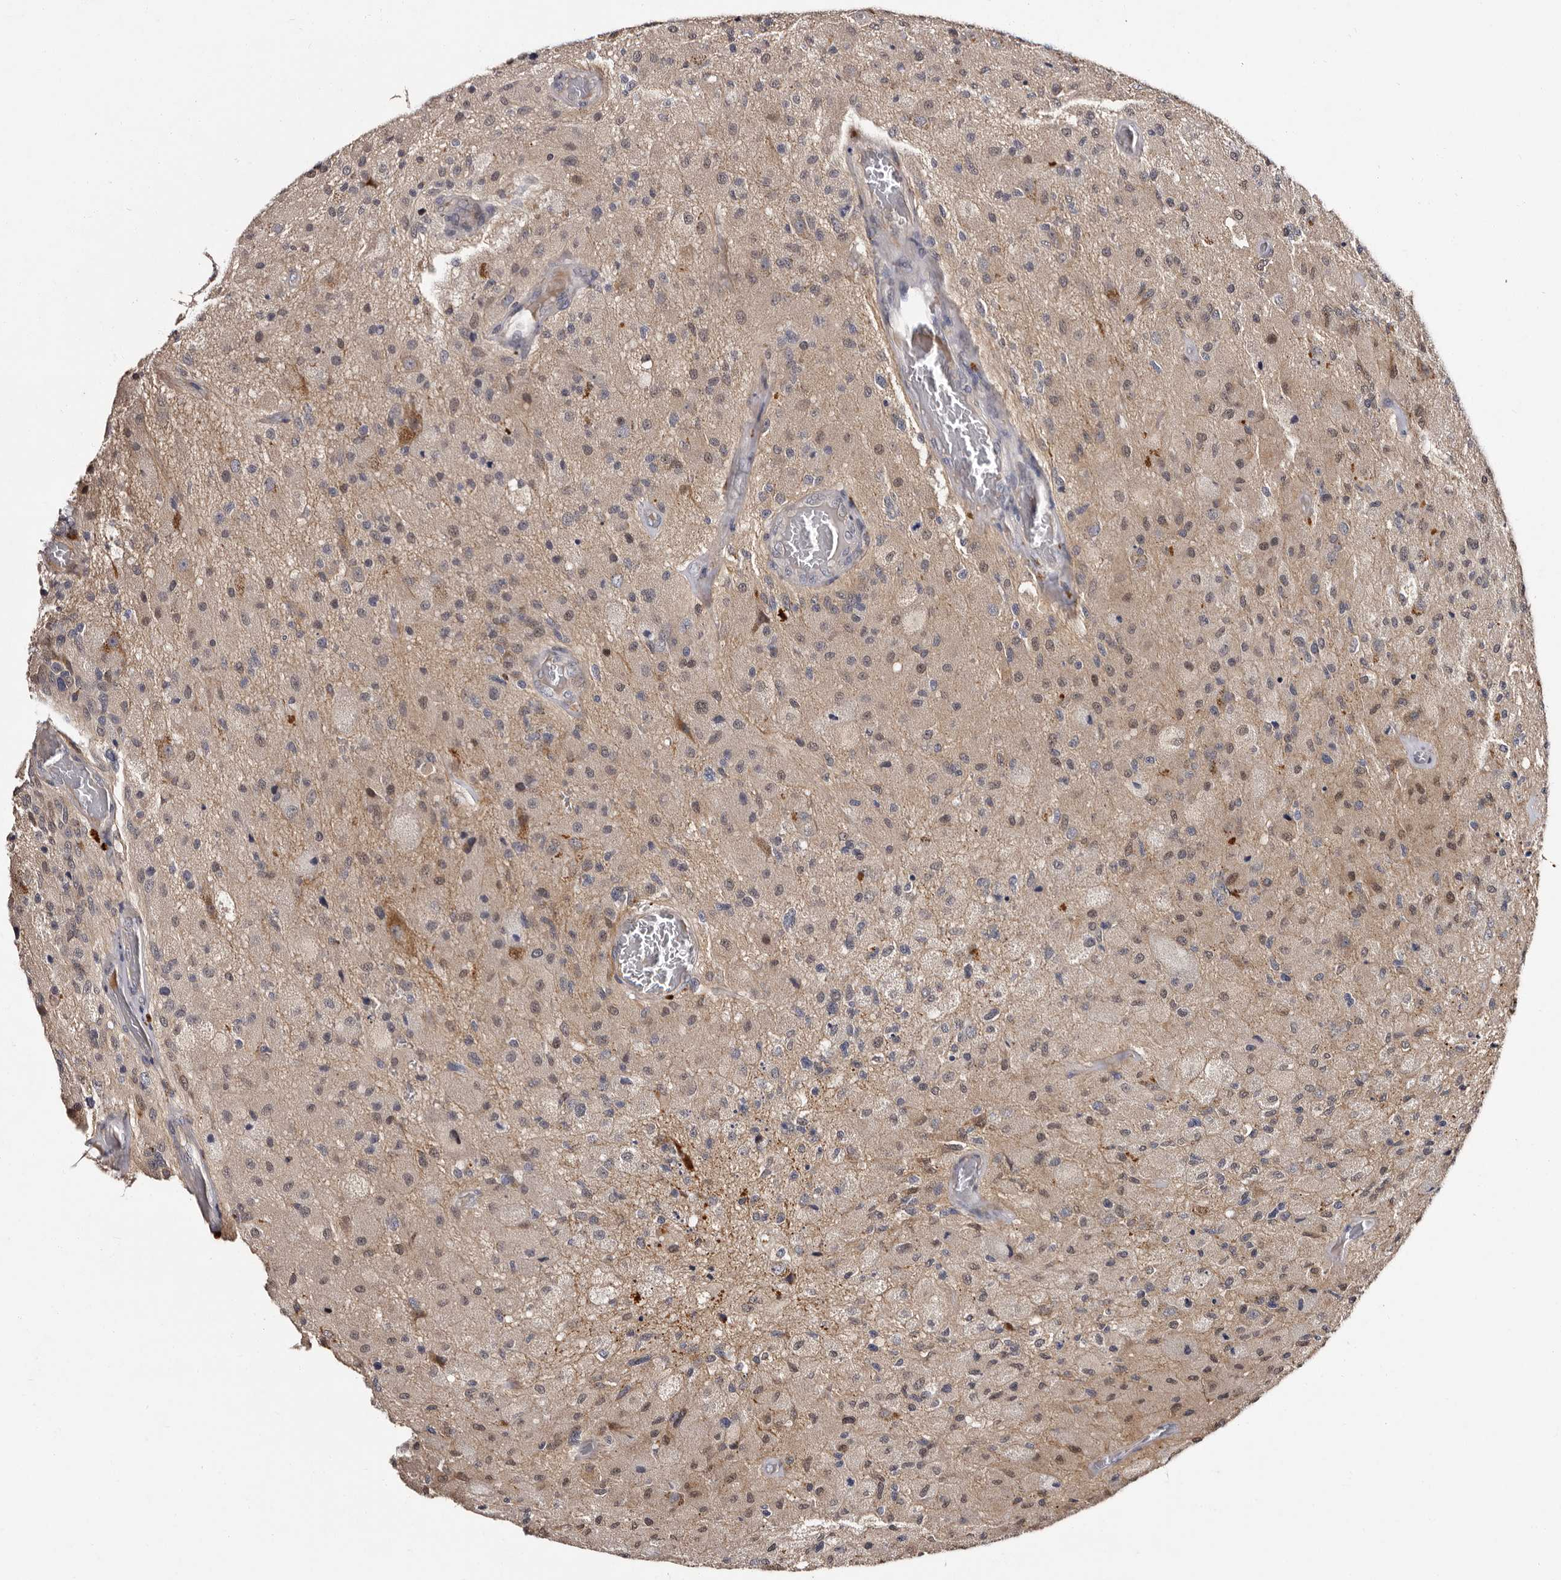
{"staining": {"intensity": "weak", "quantity": "25%-75%", "location": "cytoplasmic/membranous,nuclear"}, "tissue": "glioma", "cell_type": "Tumor cells", "image_type": "cancer", "snomed": [{"axis": "morphology", "description": "Normal tissue, NOS"}, {"axis": "morphology", "description": "Glioma, malignant, High grade"}, {"axis": "topography", "description": "Cerebral cortex"}], "caption": "A histopathology image of human glioma stained for a protein displays weak cytoplasmic/membranous and nuclear brown staining in tumor cells.", "gene": "DNPH1", "patient": {"sex": "male", "age": 77}}